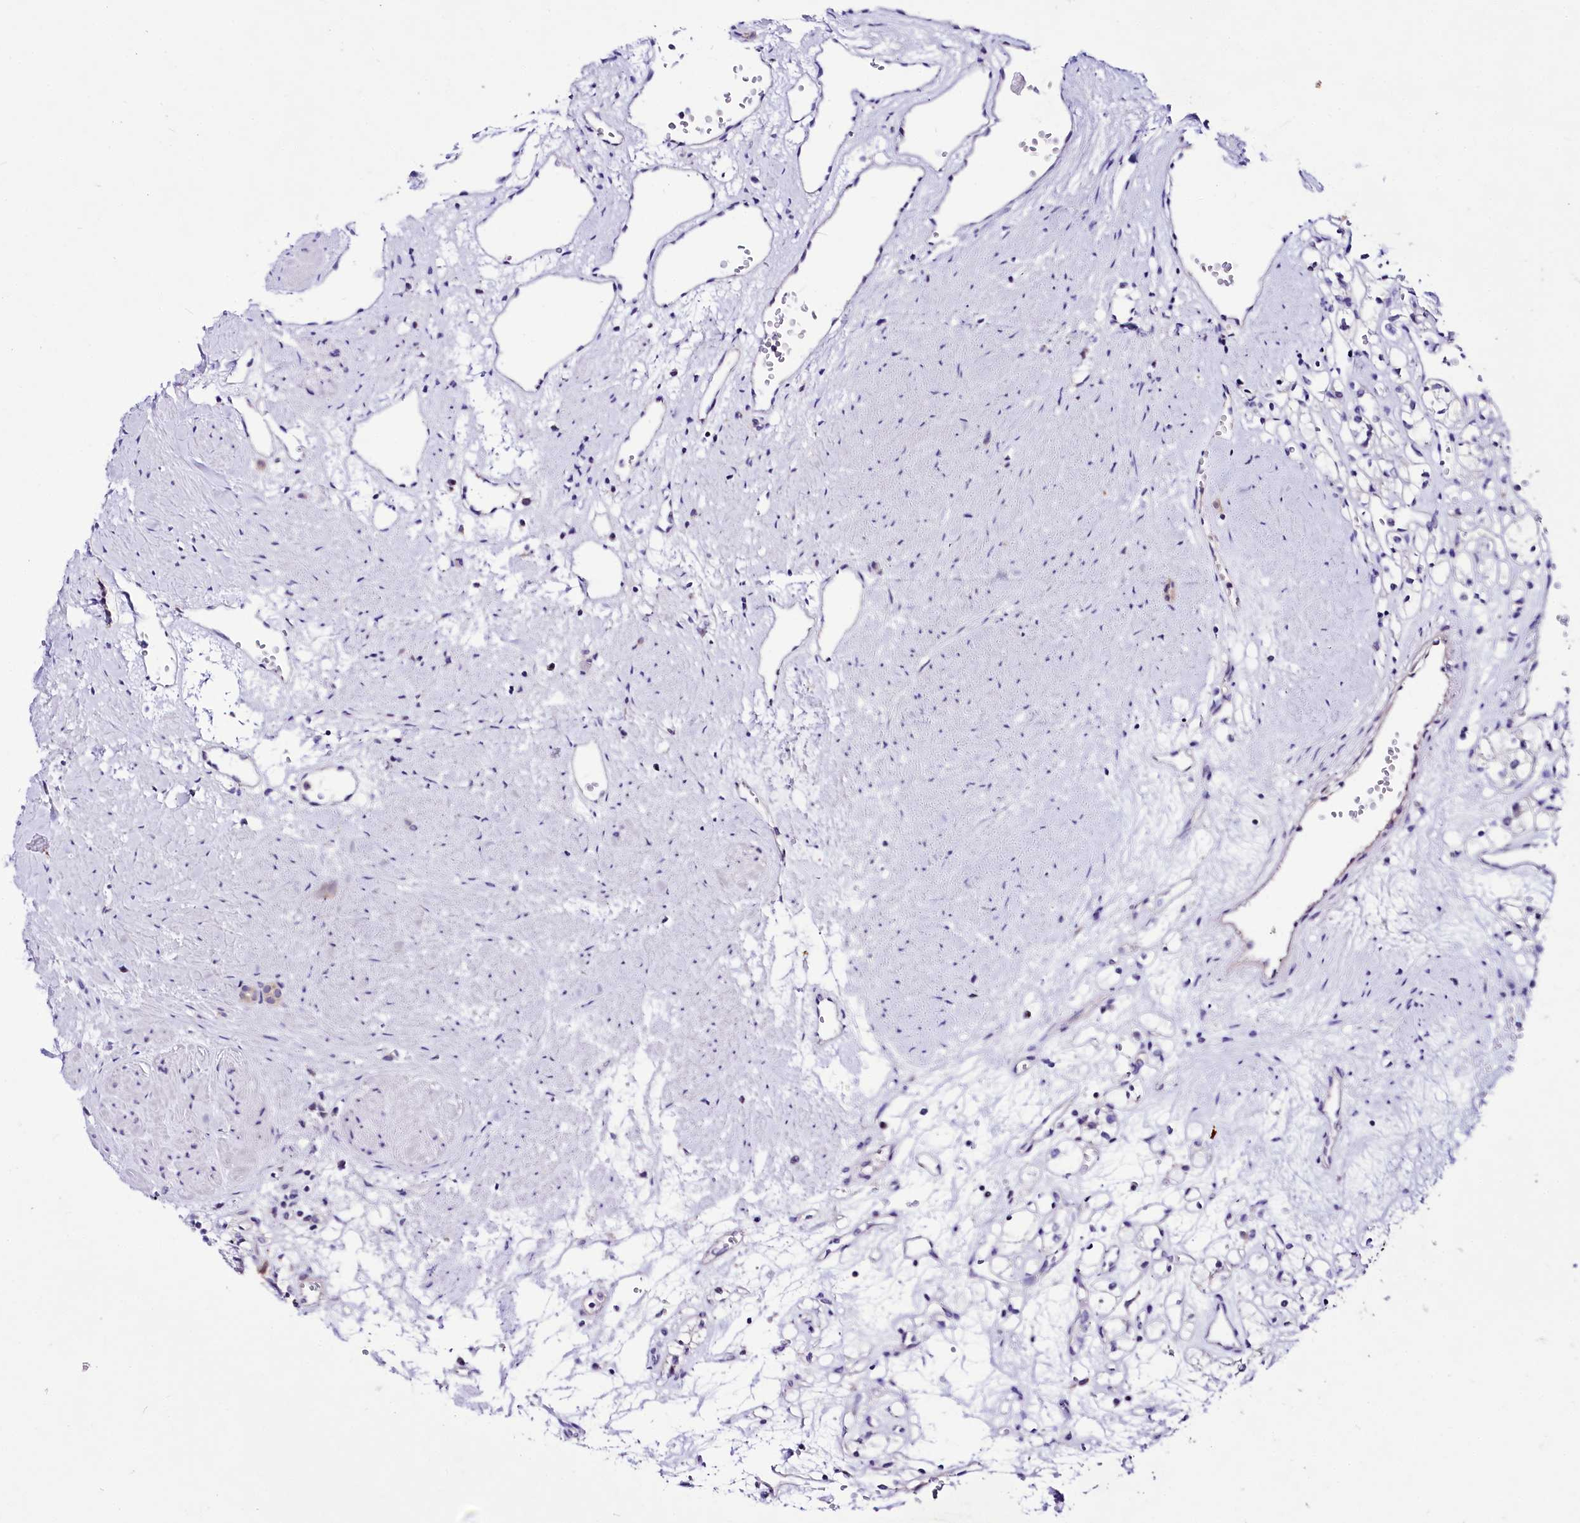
{"staining": {"intensity": "negative", "quantity": "none", "location": "none"}, "tissue": "renal cancer", "cell_type": "Tumor cells", "image_type": "cancer", "snomed": [{"axis": "morphology", "description": "Adenocarcinoma, NOS"}, {"axis": "topography", "description": "Kidney"}], "caption": "Photomicrograph shows no significant protein staining in tumor cells of renal adenocarcinoma.", "gene": "ABHD5", "patient": {"sex": "female", "age": 59}}